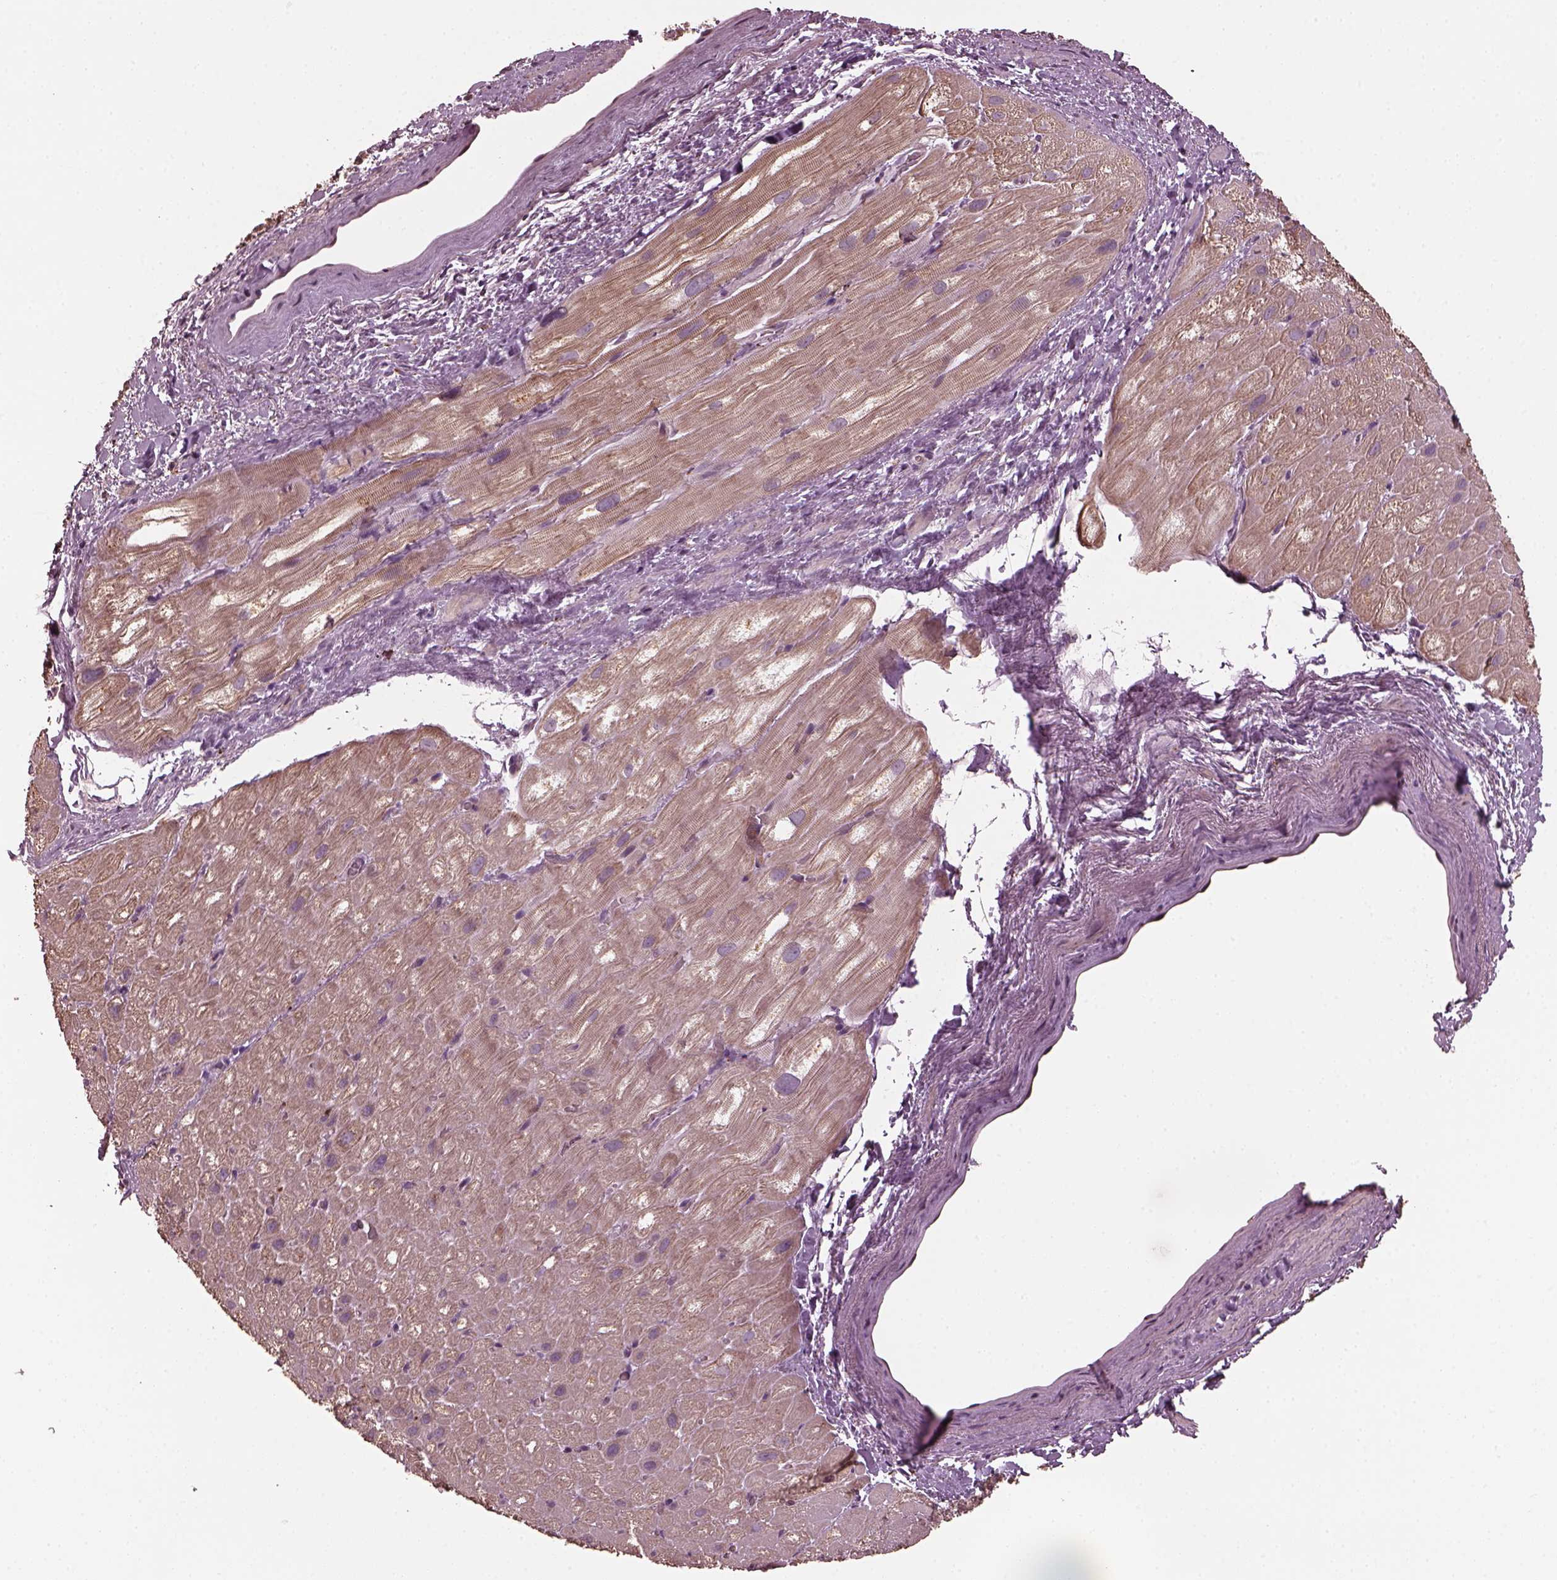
{"staining": {"intensity": "weak", "quantity": "25%-75%", "location": "cytoplasmic/membranous"}, "tissue": "heart muscle", "cell_type": "Cardiomyocytes", "image_type": "normal", "snomed": [{"axis": "morphology", "description": "Normal tissue, NOS"}, {"axis": "topography", "description": "Heart"}], "caption": "Protein expression analysis of unremarkable human heart muscle reveals weak cytoplasmic/membranous staining in approximately 25%-75% of cardiomyocytes.", "gene": "RUFY3", "patient": {"sex": "male", "age": 61}}